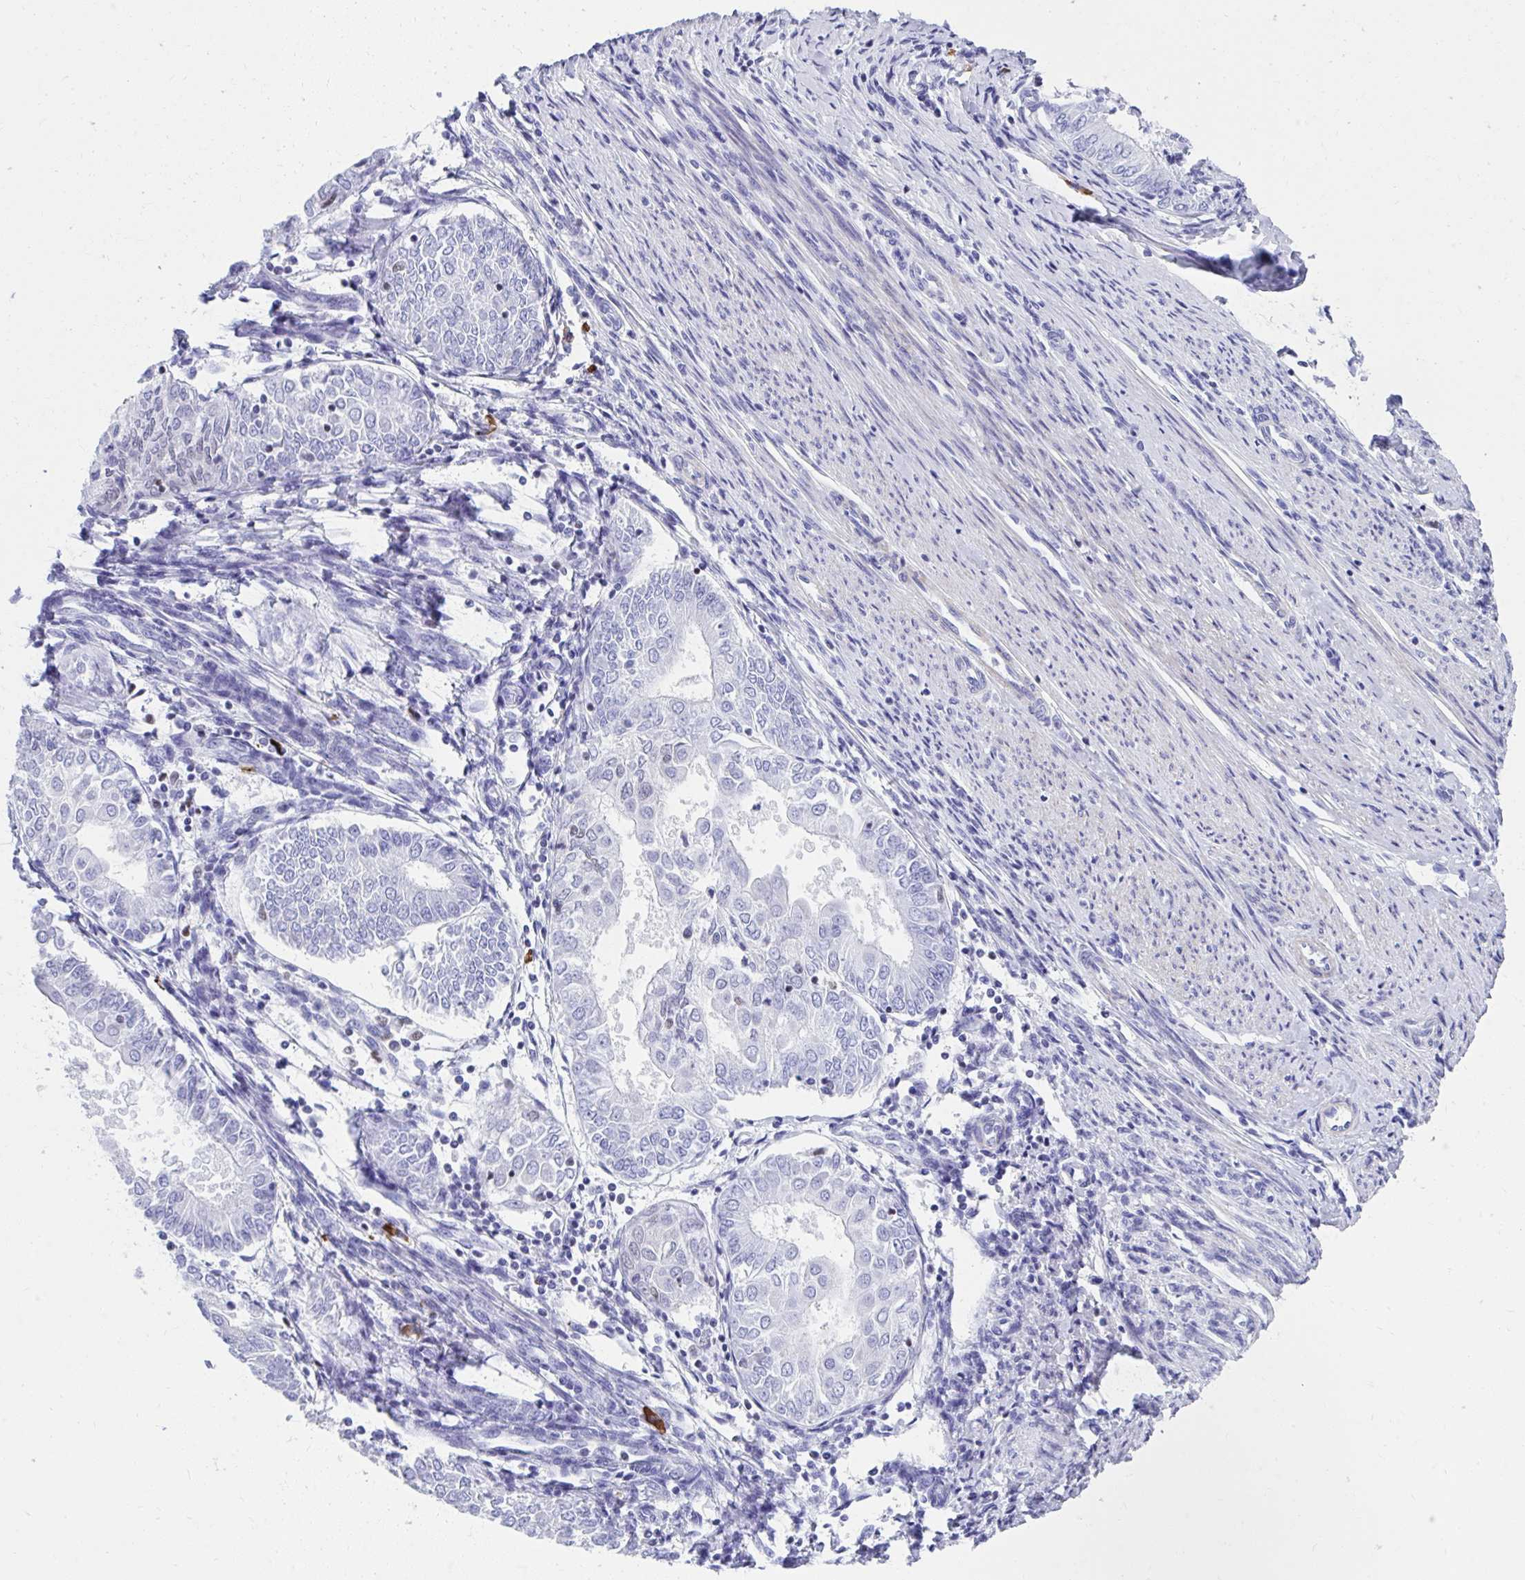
{"staining": {"intensity": "negative", "quantity": "none", "location": "none"}, "tissue": "endometrial cancer", "cell_type": "Tumor cells", "image_type": "cancer", "snomed": [{"axis": "morphology", "description": "Adenocarcinoma, NOS"}, {"axis": "topography", "description": "Endometrium"}], "caption": "High magnification brightfield microscopy of adenocarcinoma (endometrial) stained with DAB (3,3'-diaminobenzidine) (brown) and counterstained with hematoxylin (blue): tumor cells show no significant positivity.", "gene": "RUNX3", "patient": {"sex": "female", "age": 68}}